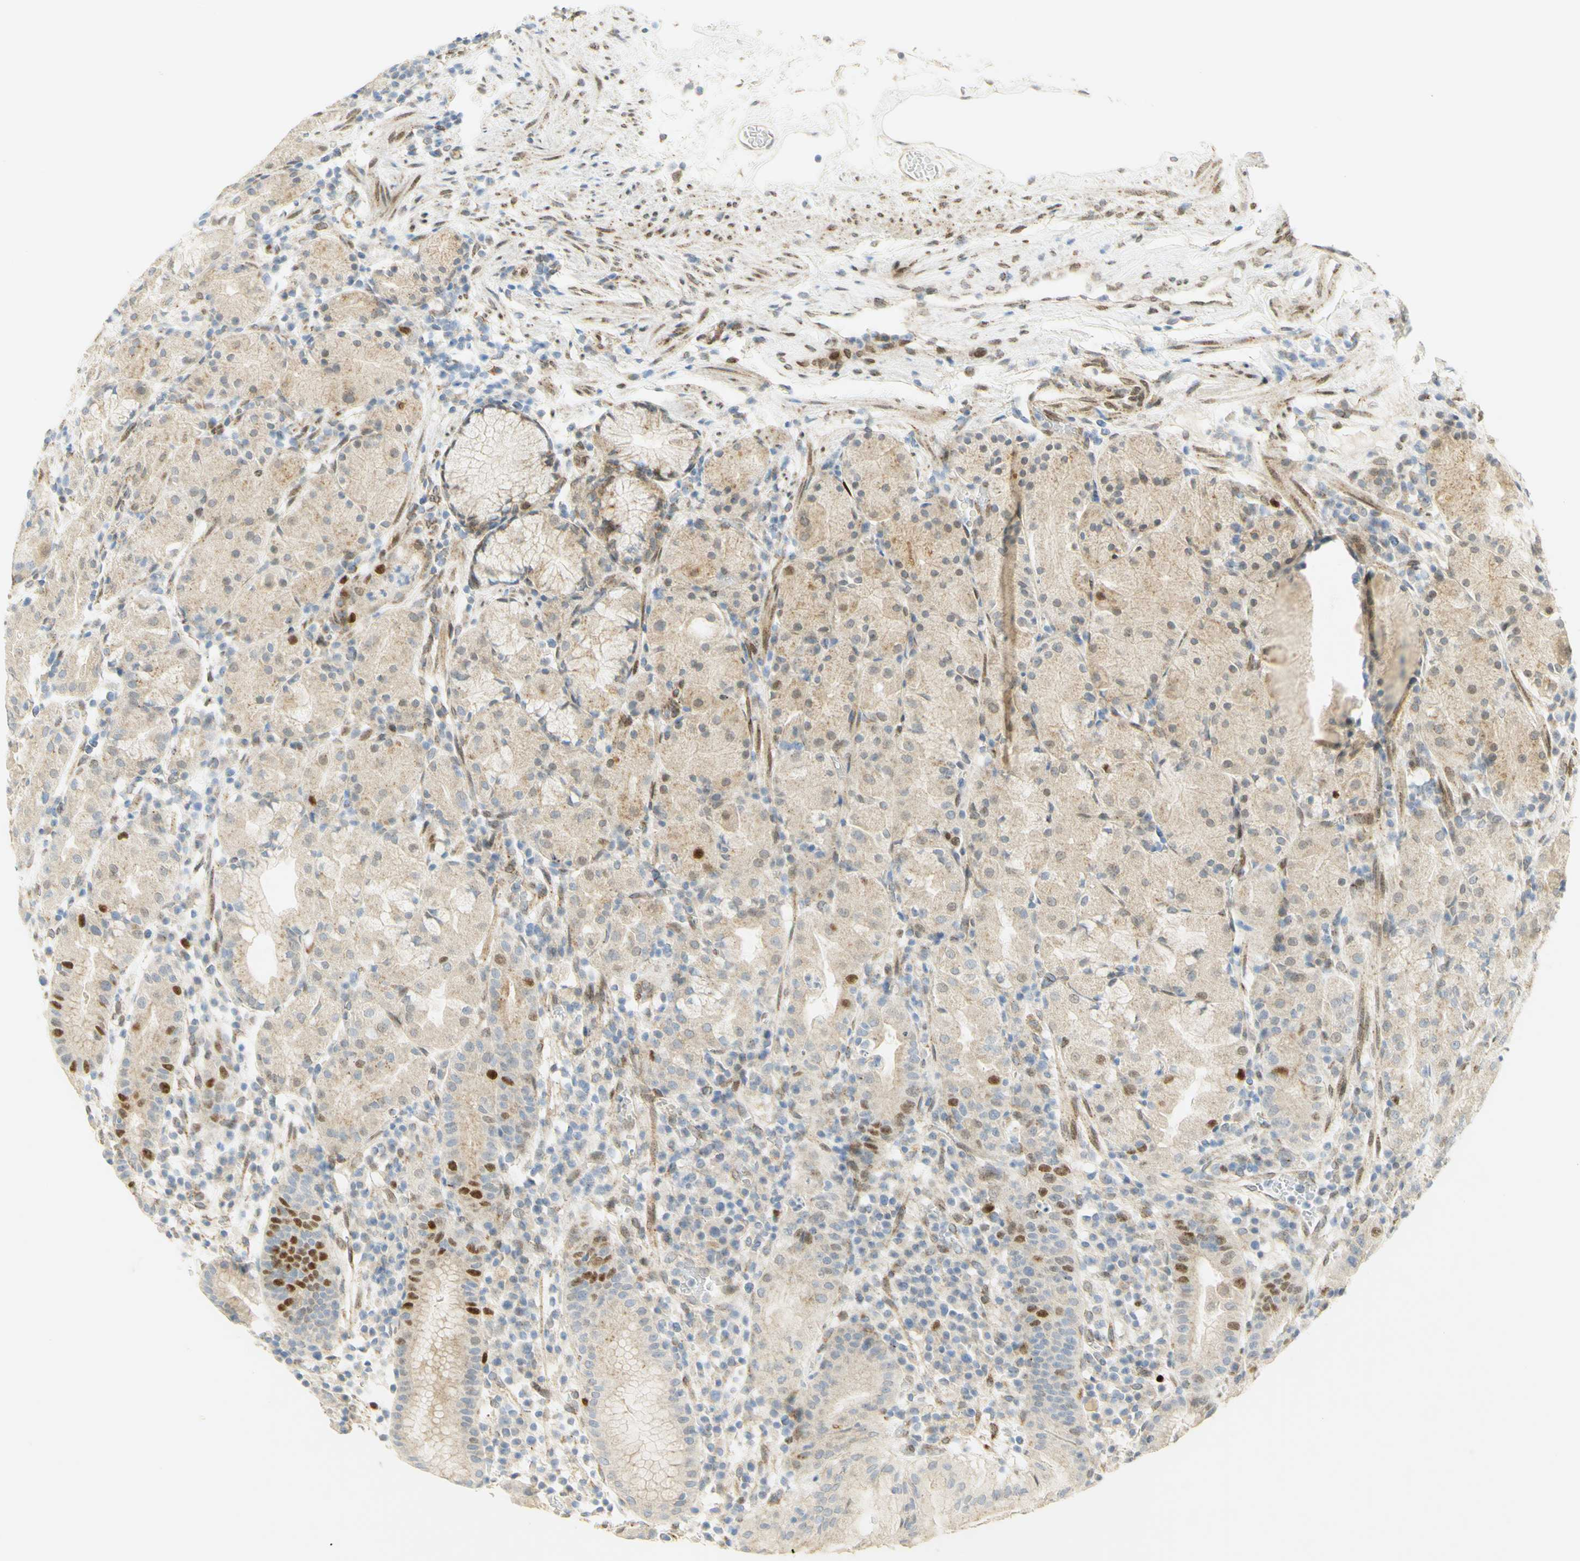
{"staining": {"intensity": "strong", "quantity": "<25%", "location": "nuclear"}, "tissue": "stomach", "cell_type": "Glandular cells", "image_type": "normal", "snomed": [{"axis": "morphology", "description": "Normal tissue, NOS"}, {"axis": "topography", "description": "Stomach"}, {"axis": "topography", "description": "Stomach, lower"}], "caption": "A brown stain labels strong nuclear staining of a protein in glandular cells of benign stomach.", "gene": "E2F1", "patient": {"sex": "female", "age": 75}}